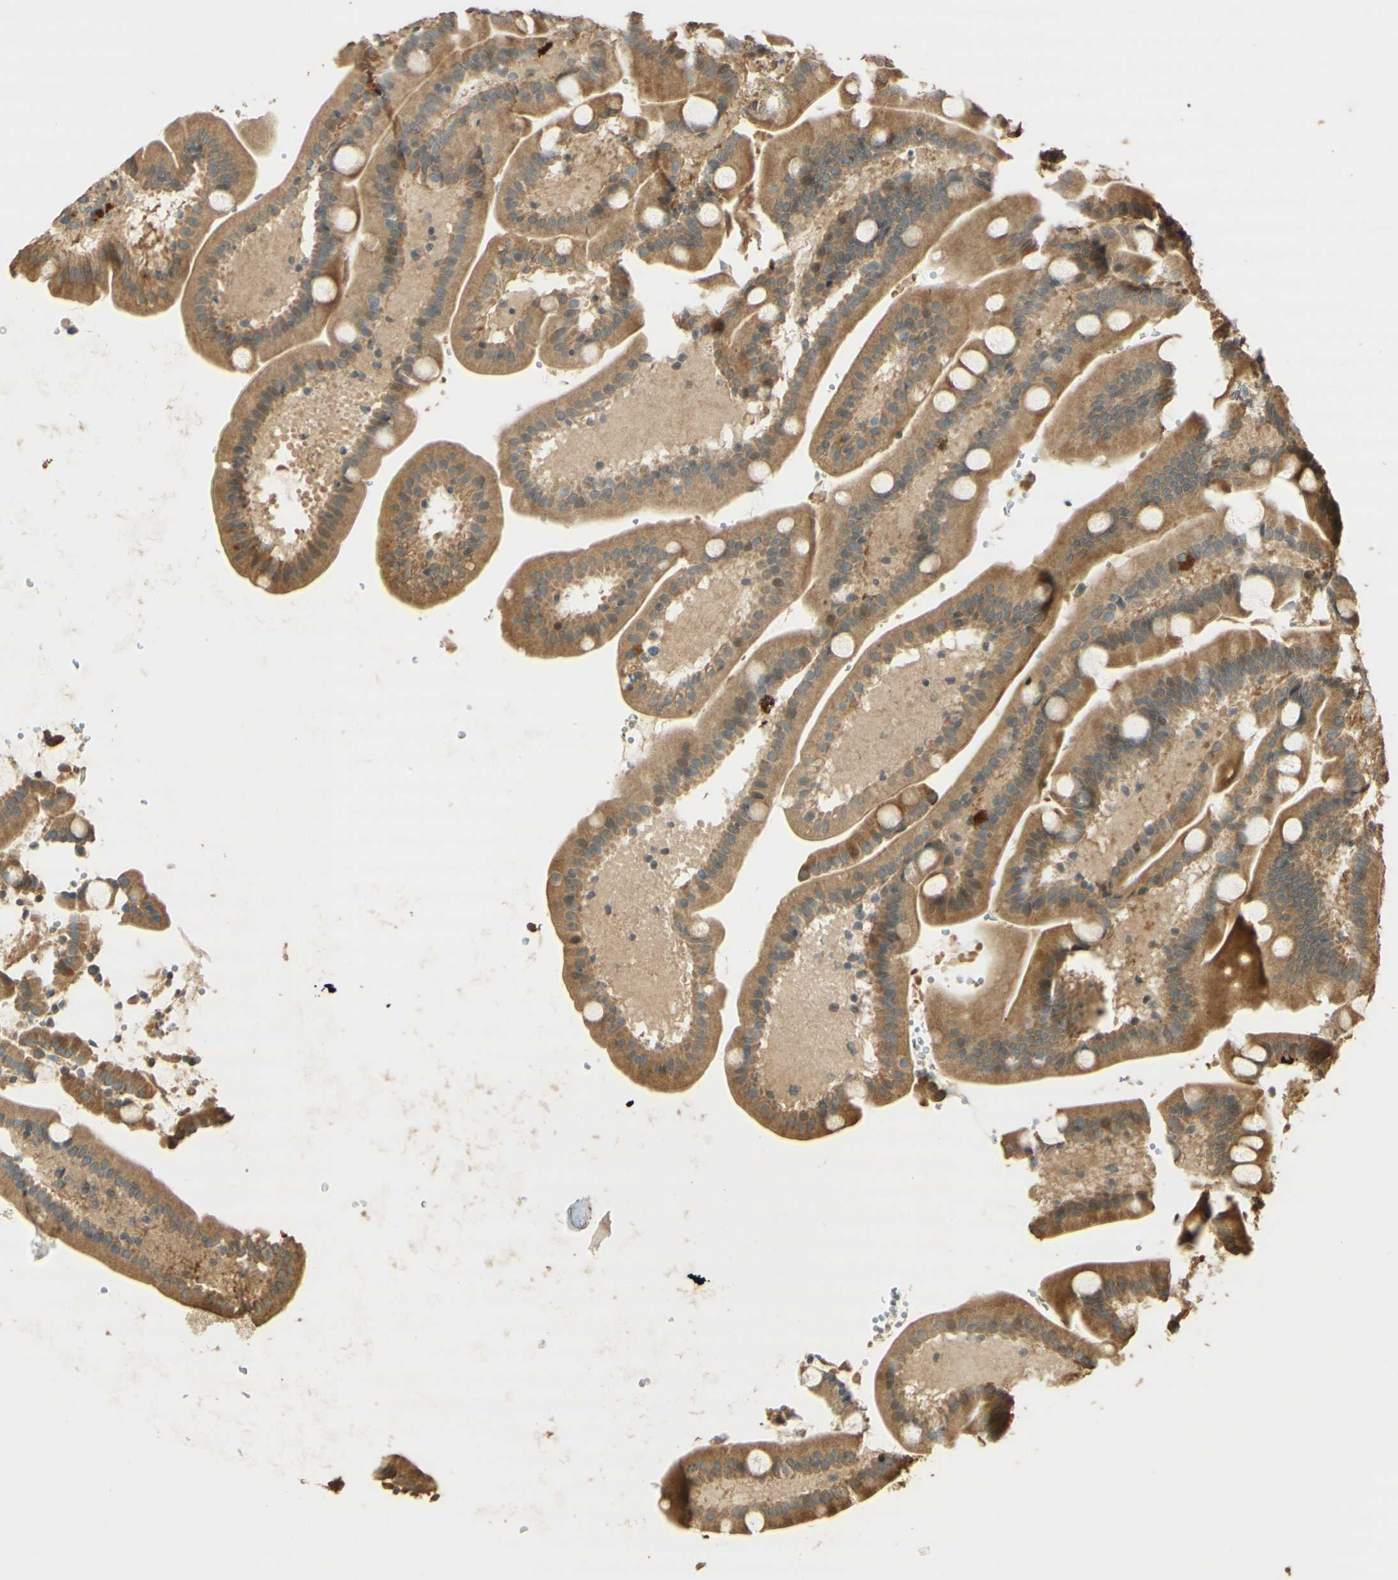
{"staining": {"intensity": "weak", "quantity": ">75%", "location": "cytoplasmic/membranous"}, "tissue": "duodenum", "cell_type": "Glandular cells", "image_type": "normal", "snomed": [{"axis": "morphology", "description": "Normal tissue, NOS"}, {"axis": "topography", "description": "Duodenum"}], "caption": "About >75% of glandular cells in normal human duodenum exhibit weak cytoplasmic/membranous protein positivity as visualized by brown immunohistochemical staining.", "gene": "AGER", "patient": {"sex": "male", "age": 54}}